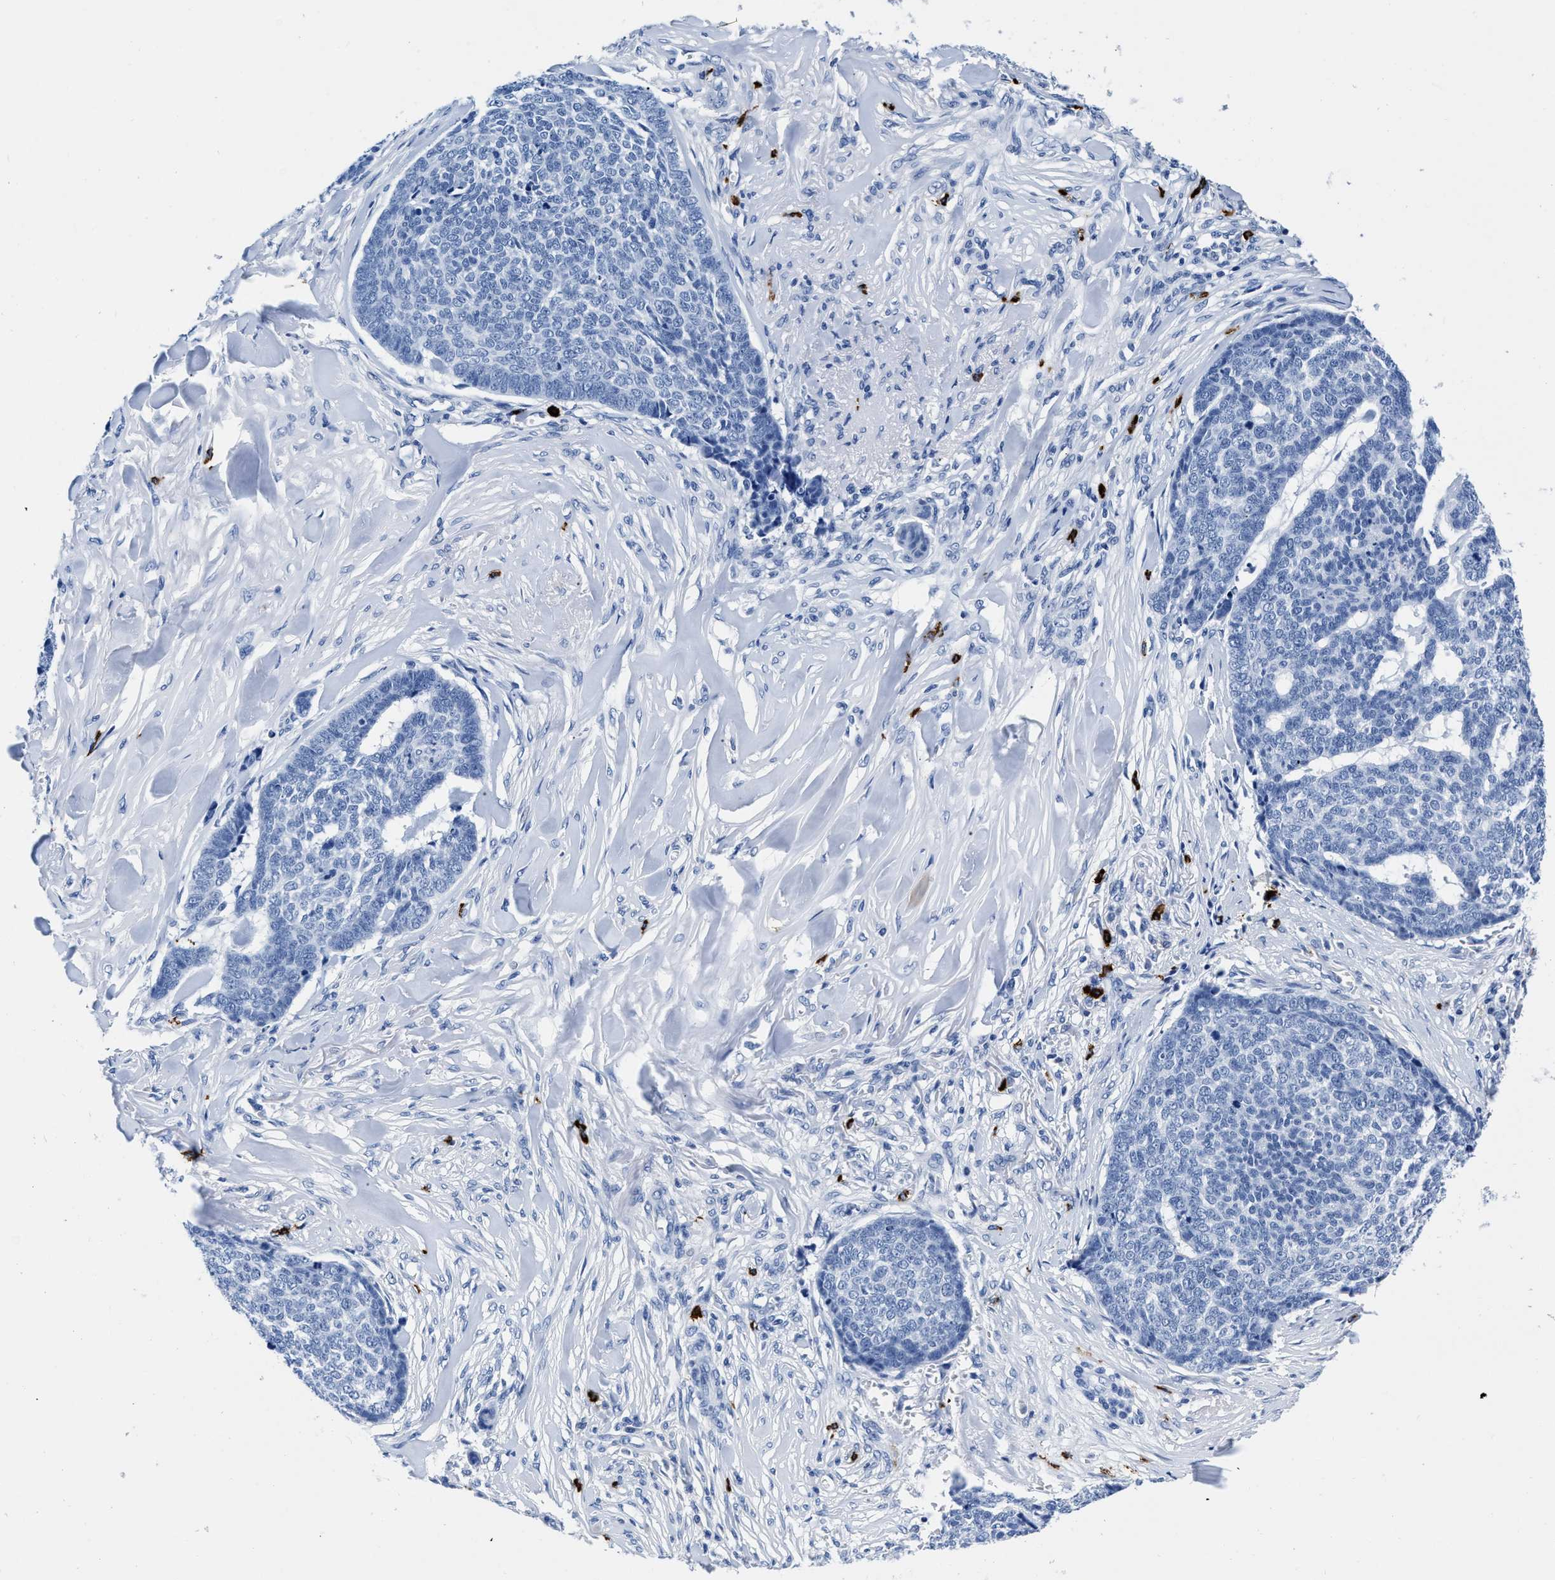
{"staining": {"intensity": "negative", "quantity": "none", "location": "none"}, "tissue": "skin cancer", "cell_type": "Tumor cells", "image_type": "cancer", "snomed": [{"axis": "morphology", "description": "Basal cell carcinoma"}, {"axis": "topography", "description": "Skin"}], "caption": "Immunohistochemical staining of human skin cancer shows no significant expression in tumor cells.", "gene": "CER1", "patient": {"sex": "male", "age": 84}}